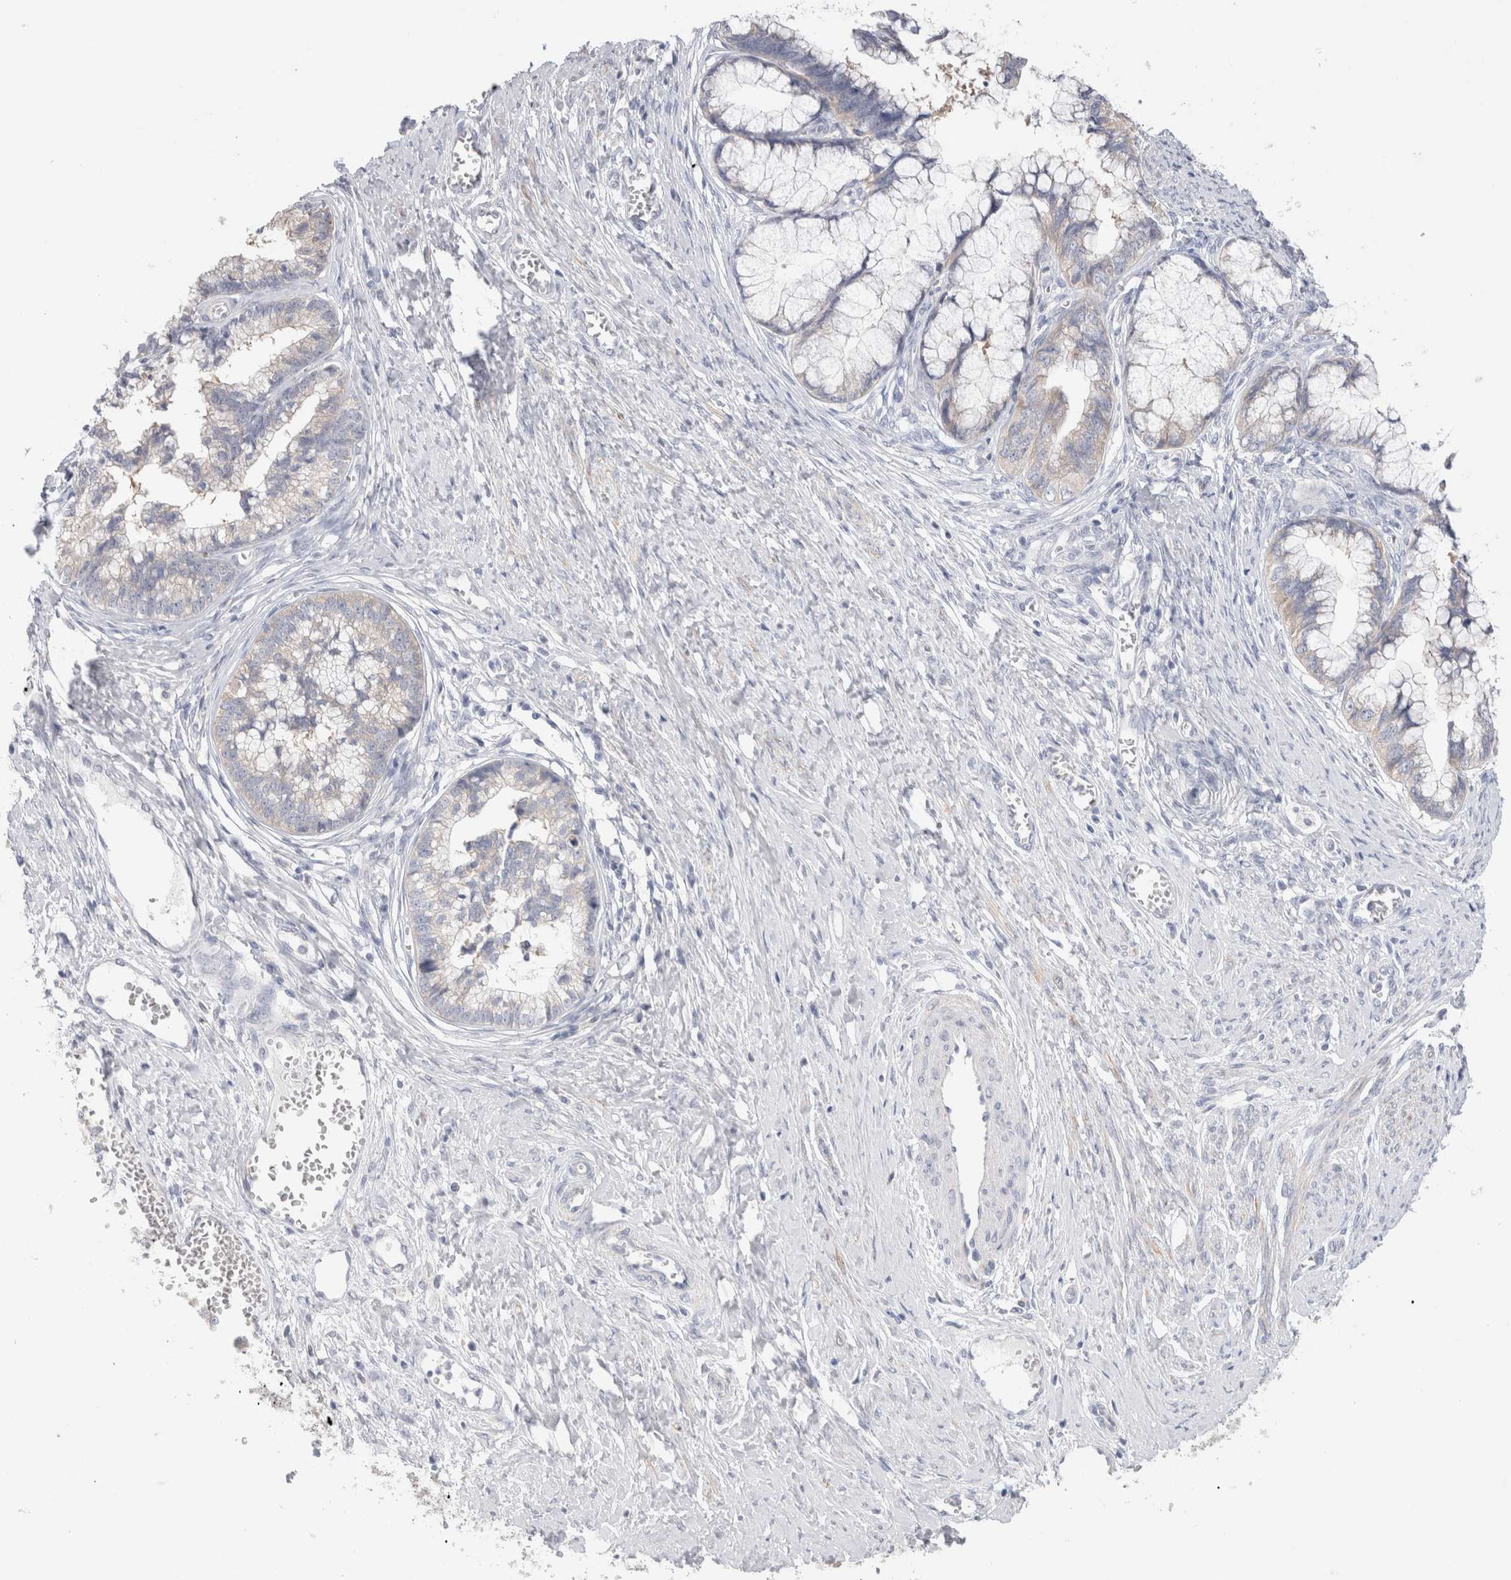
{"staining": {"intensity": "weak", "quantity": "25%-75%", "location": "cytoplasmic/membranous"}, "tissue": "cervical cancer", "cell_type": "Tumor cells", "image_type": "cancer", "snomed": [{"axis": "morphology", "description": "Adenocarcinoma, NOS"}, {"axis": "topography", "description": "Cervix"}], "caption": "This photomicrograph reveals immunohistochemistry (IHC) staining of human adenocarcinoma (cervical), with low weak cytoplasmic/membranous staining in approximately 25%-75% of tumor cells.", "gene": "NDOR1", "patient": {"sex": "female", "age": 44}}